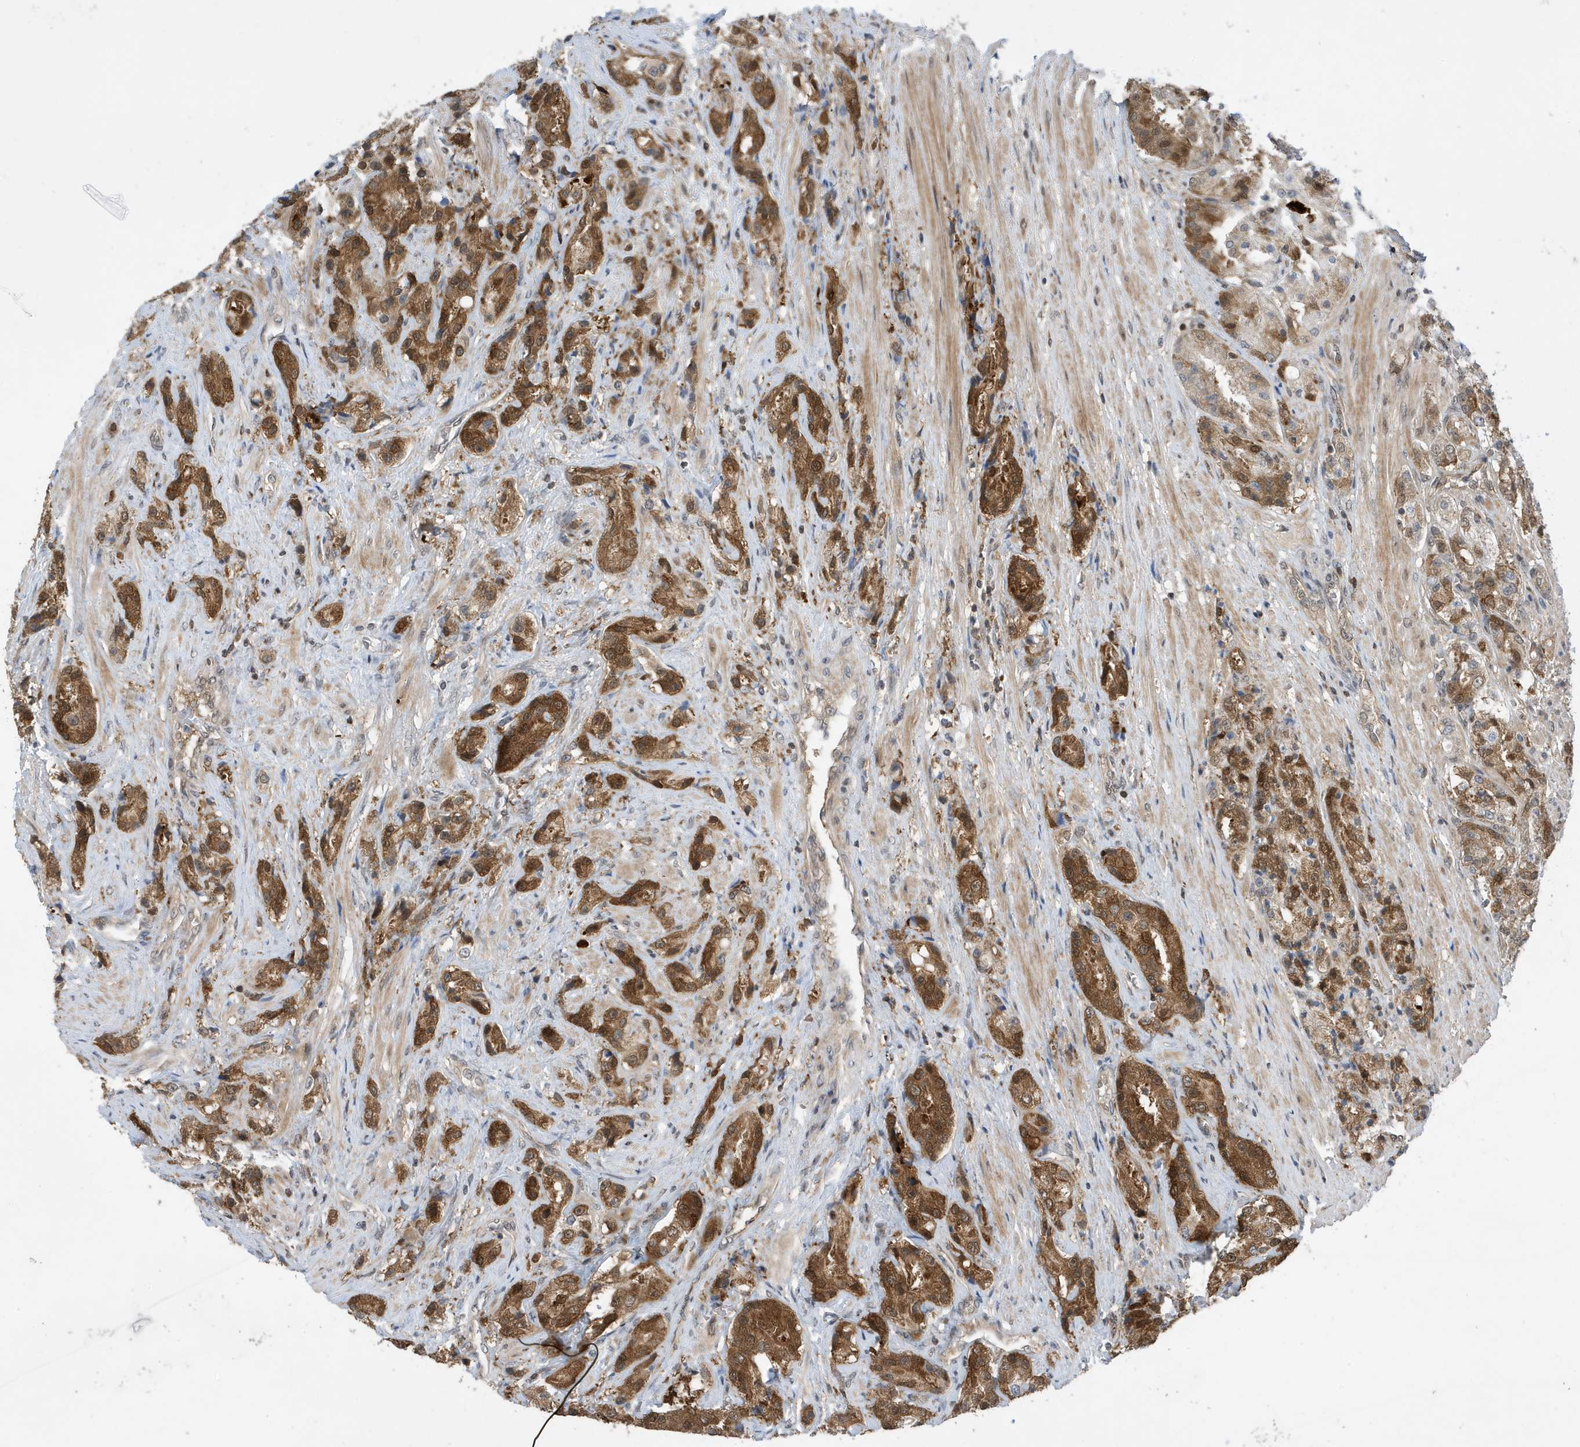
{"staining": {"intensity": "moderate", "quantity": ">75%", "location": "cytoplasmic/membranous"}, "tissue": "prostate cancer", "cell_type": "Tumor cells", "image_type": "cancer", "snomed": [{"axis": "morphology", "description": "Adenocarcinoma, High grade"}, {"axis": "topography", "description": "Prostate"}], "caption": "Prostate cancer stained with IHC demonstrates moderate cytoplasmic/membranous expression in approximately >75% of tumor cells.", "gene": "UBQLN1", "patient": {"sex": "male", "age": 60}}